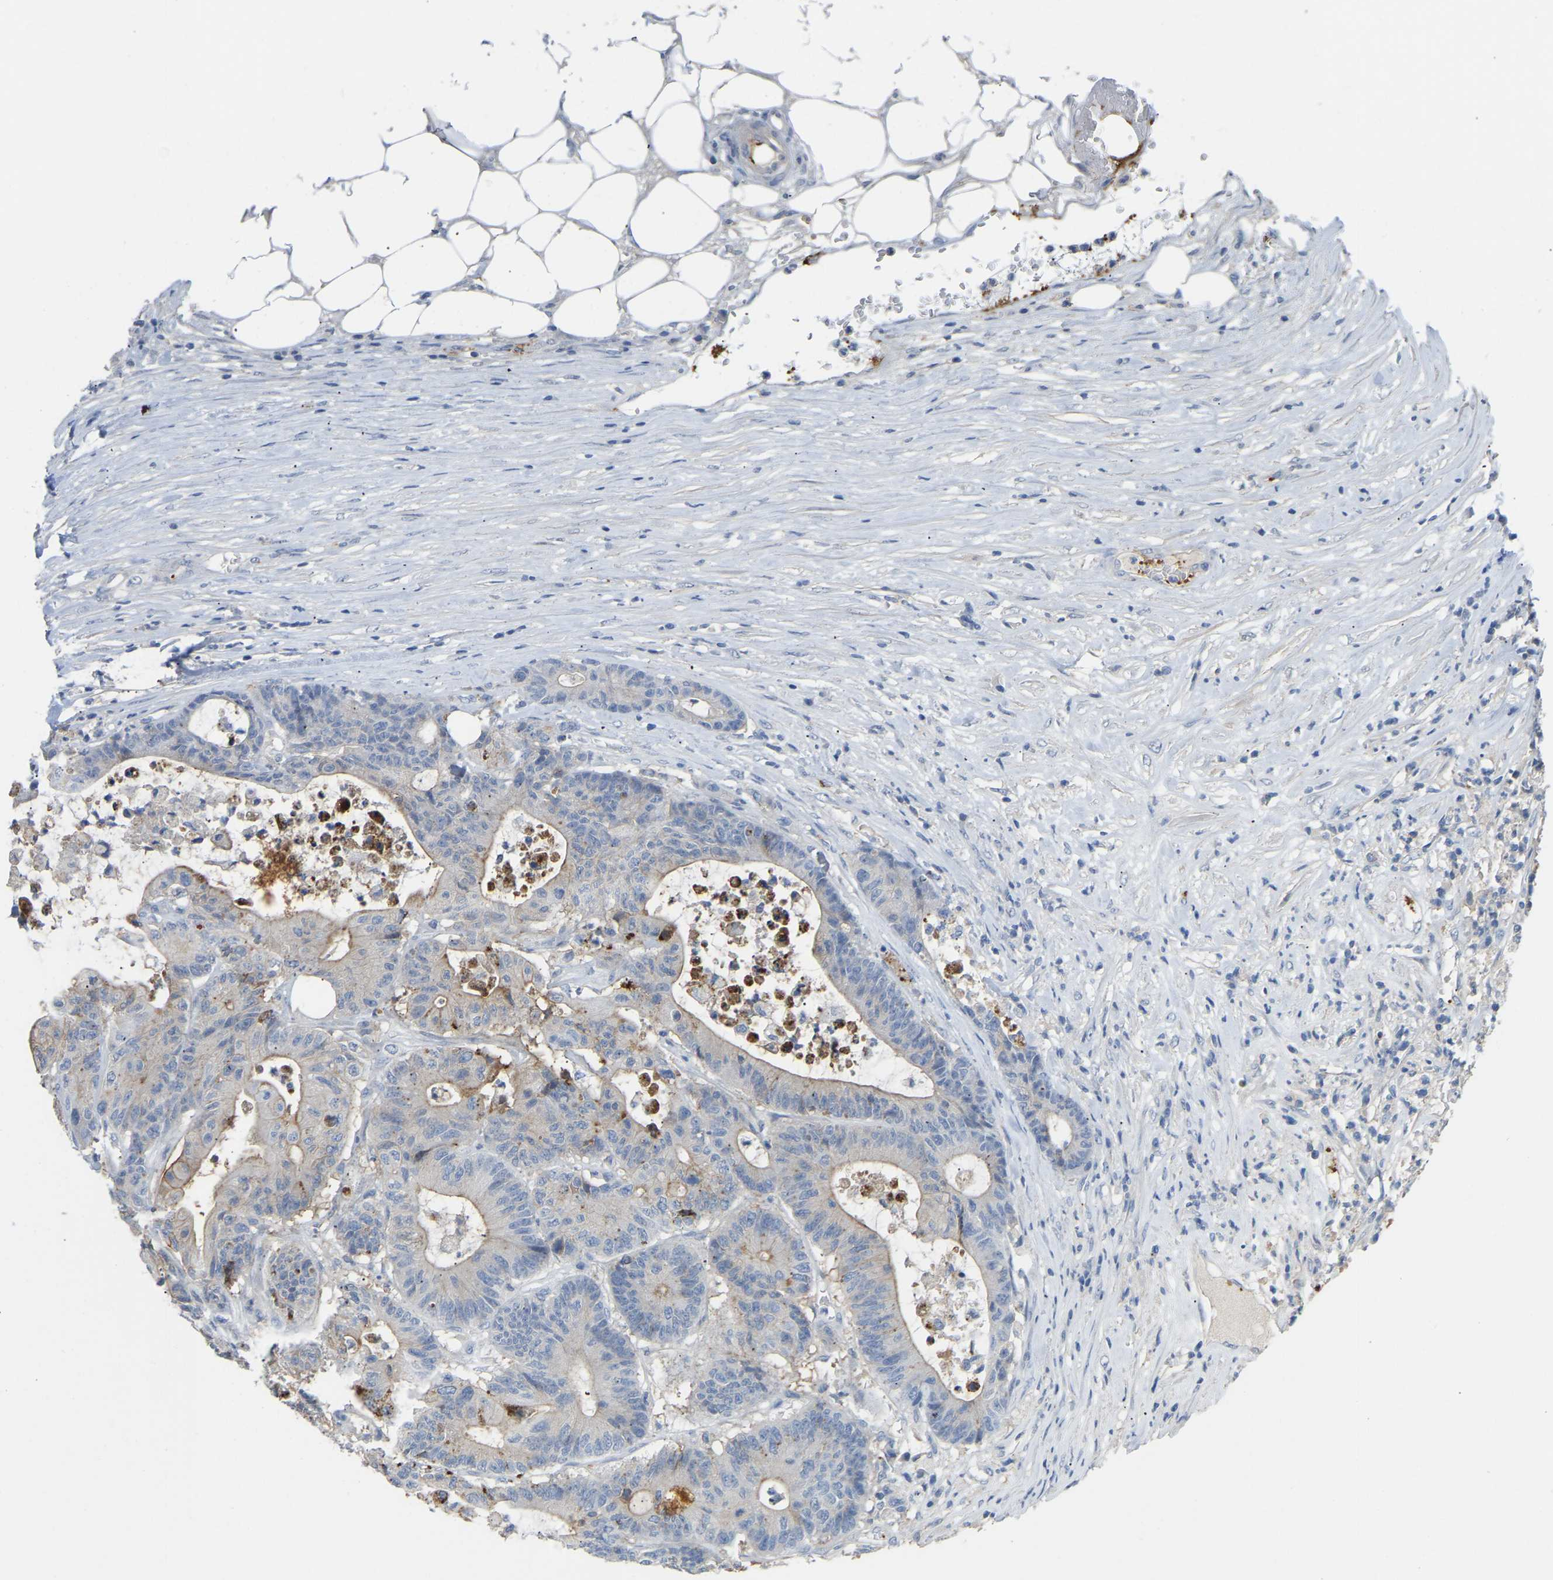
{"staining": {"intensity": "moderate", "quantity": "25%-75%", "location": "cytoplasmic/membranous"}, "tissue": "colorectal cancer", "cell_type": "Tumor cells", "image_type": "cancer", "snomed": [{"axis": "morphology", "description": "Adenocarcinoma, NOS"}, {"axis": "topography", "description": "Colon"}], "caption": "Colorectal adenocarcinoma stained with DAB (3,3'-diaminobenzidine) immunohistochemistry (IHC) shows medium levels of moderate cytoplasmic/membranous positivity in approximately 25%-75% of tumor cells.", "gene": "ZNF449", "patient": {"sex": "female", "age": 84}}